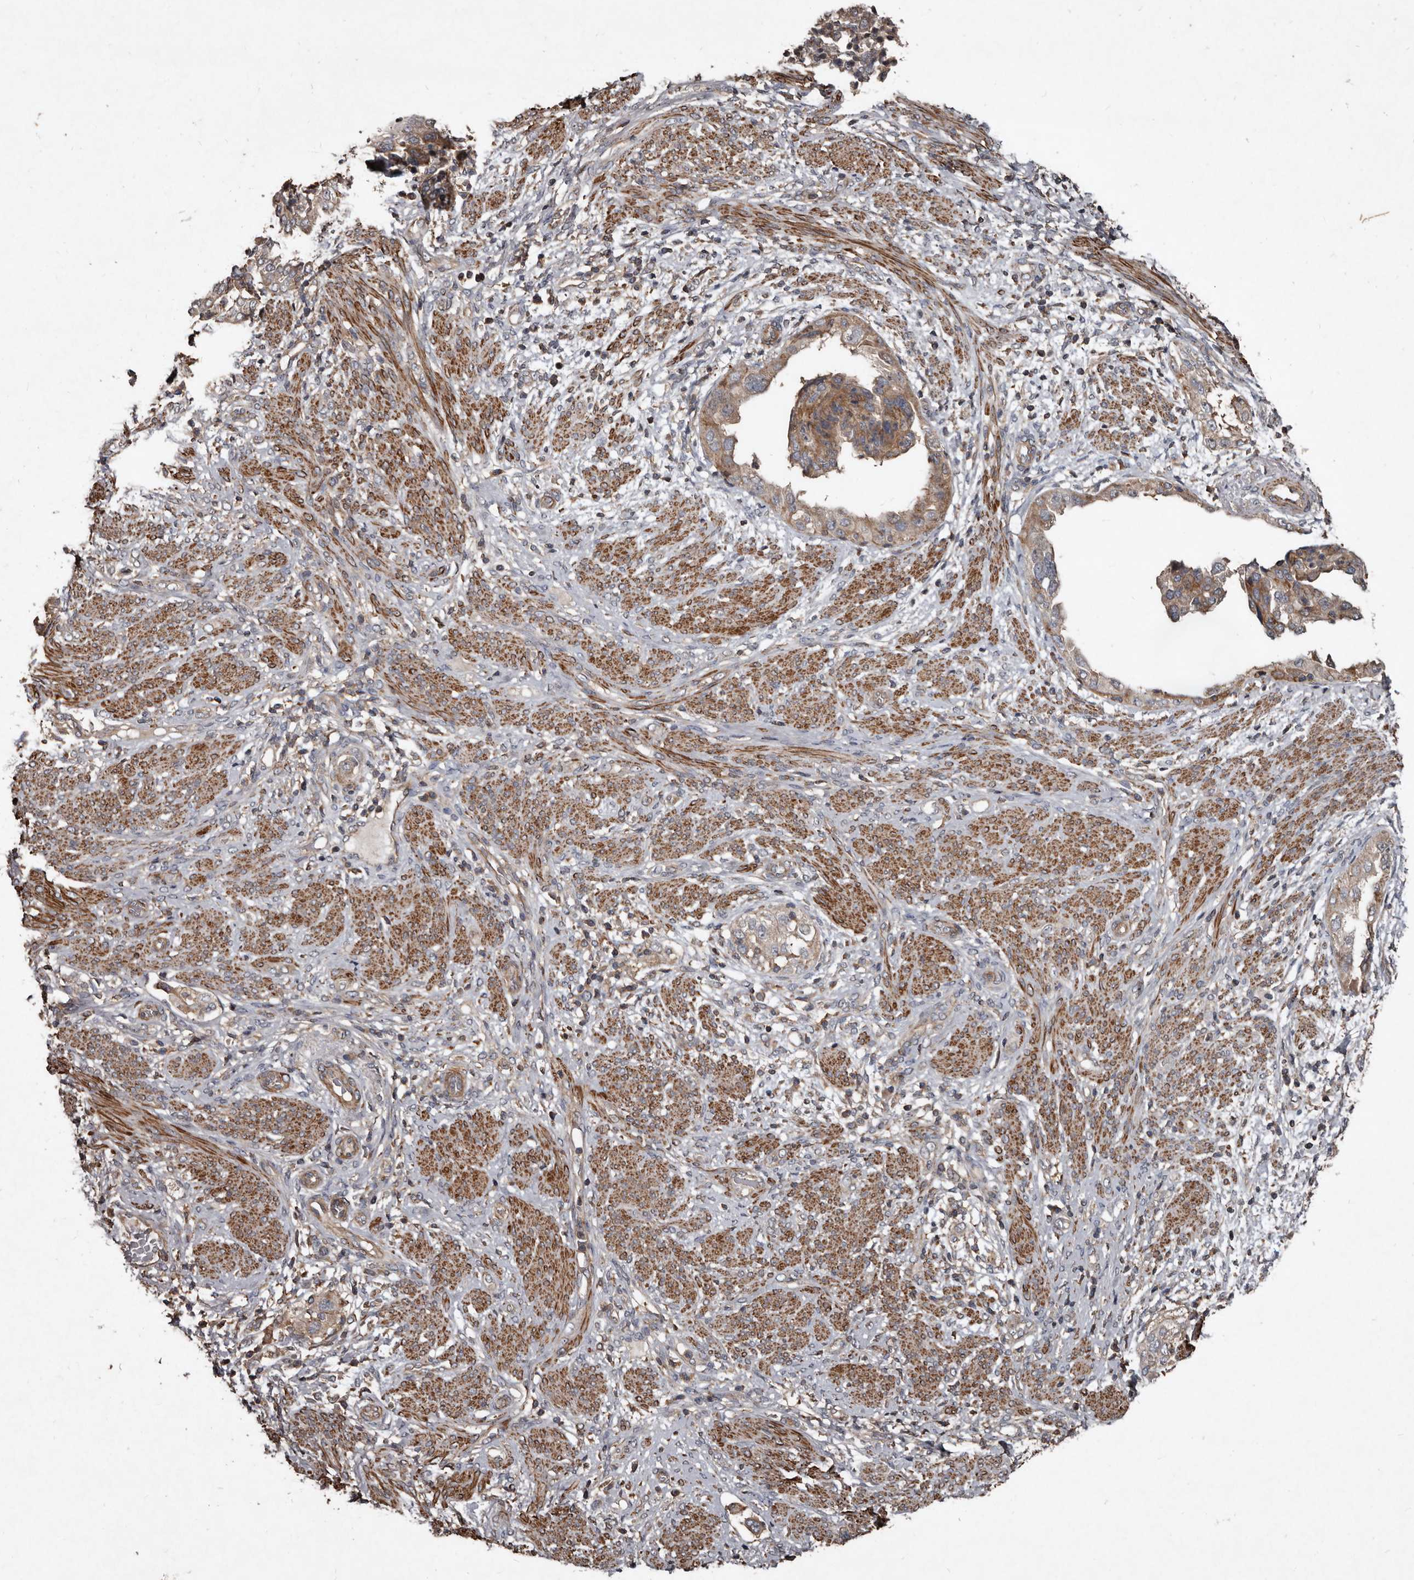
{"staining": {"intensity": "weak", "quantity": ">75%", "location": "cytoplasmic/membranous"}, "tissue": "endometrial cancer", "cell_type": "Tumor cells", "image_type": "cancer", "snomed": [{"axis": "morphology", "description": "Adenocarcinoma, NOS"}, {"axis": "topography", "description": "Endometrium"}], "caption": "This is a histology image of immunohistochemistry staining of endometrial cancer, which shows weak staining in the cytoplasmic/membranous of tumor cells.", "gene": "GREB1", "patient": {"sex": "female", "age": 85}}